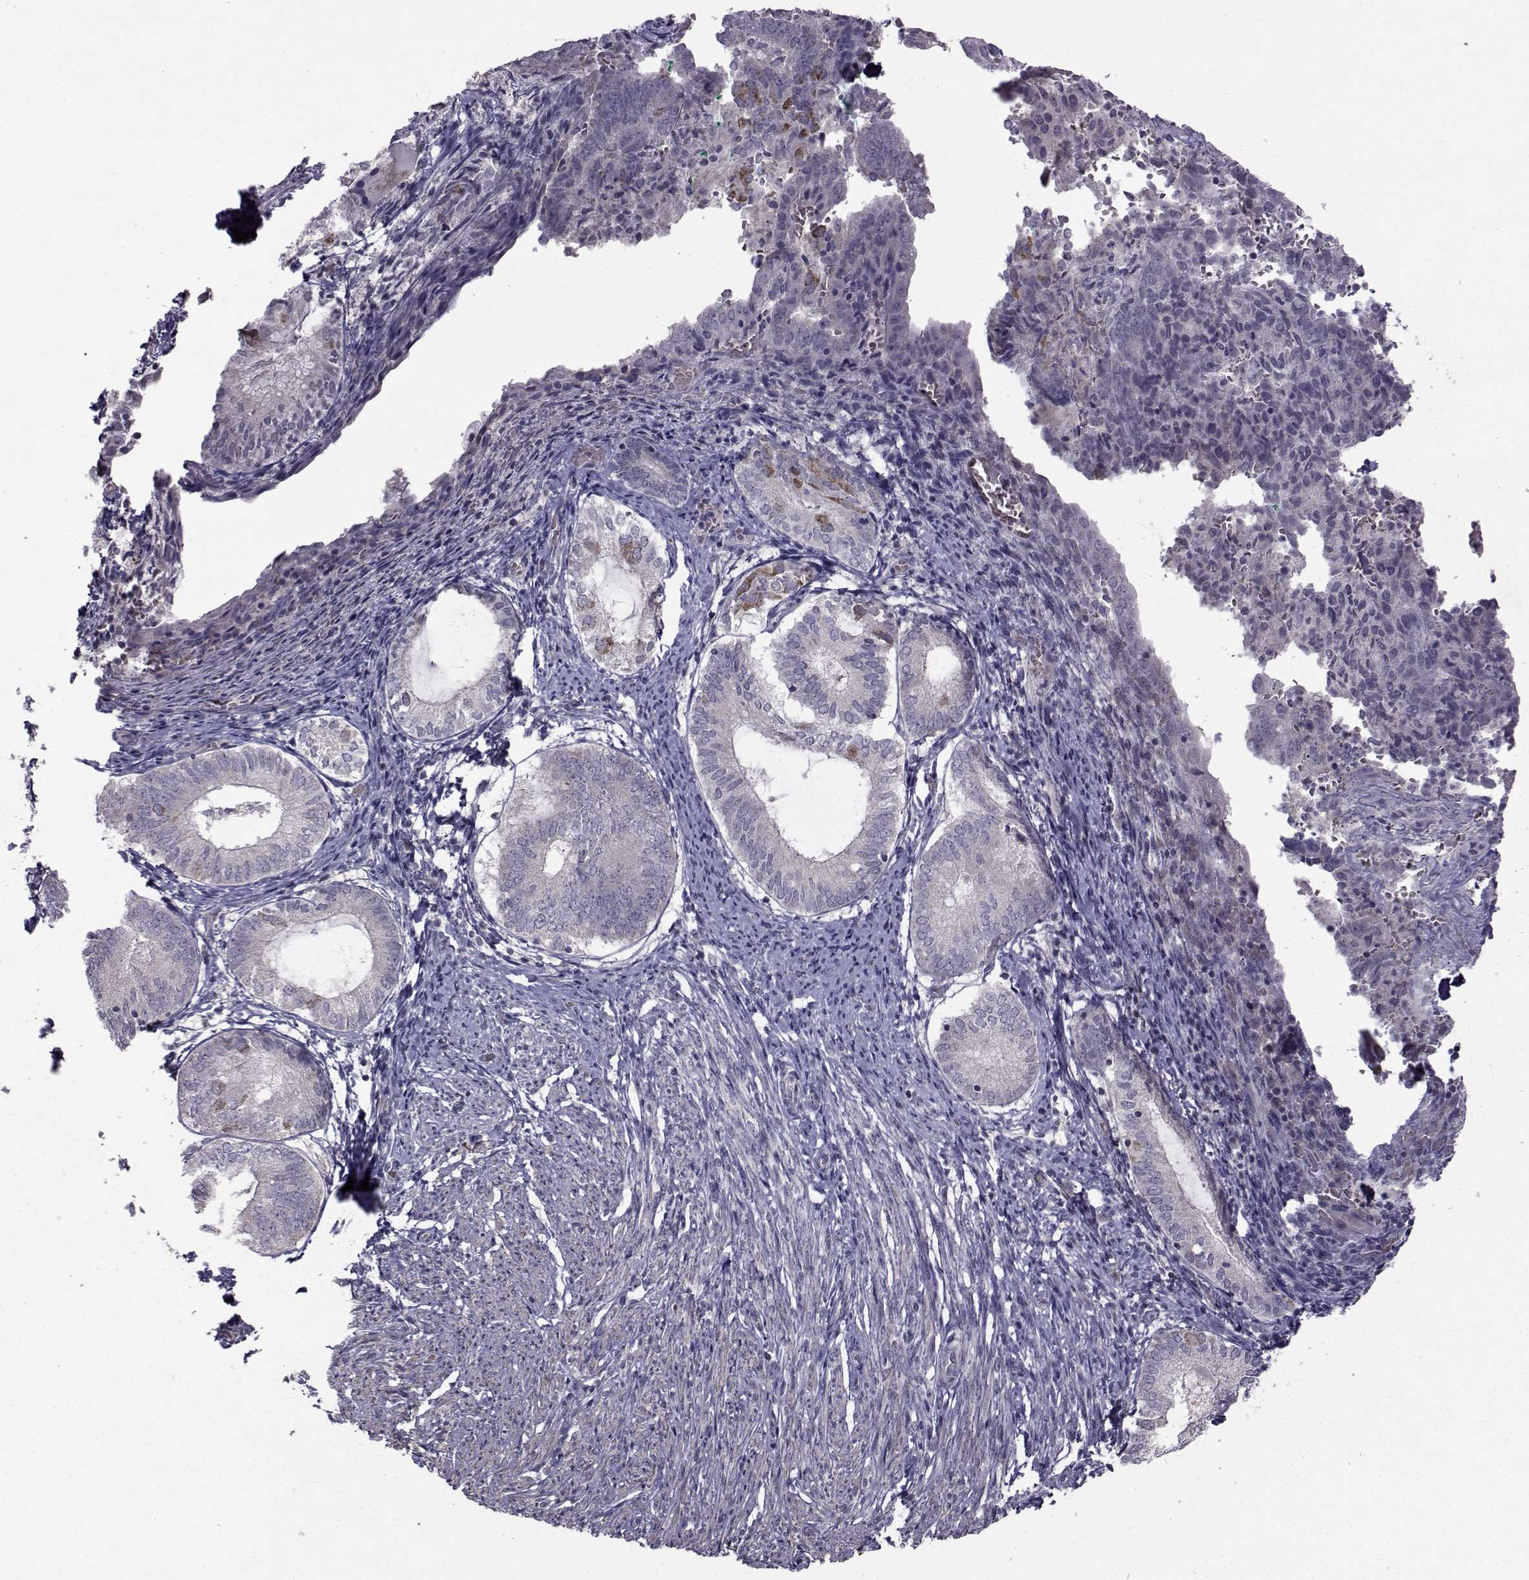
{"staining": {"intensity": "negative", "quantity": "none", "location": "none"}, "tissue": "endometrium", "cell_type": "Cells in endometrial stroma", "image_type": "normal", "snomed": [{"axis": "morphology", "description": "Normal tissue, NOS"}, {"axis": "topography", "description": "Endometrium"}], "caption": "Immunohistochemical staining of normal human endometrium reveals no significant staining in cells in endometrial stroma.", "gene": "FDXR", "patient": {"sex": "female", "age": 50}}